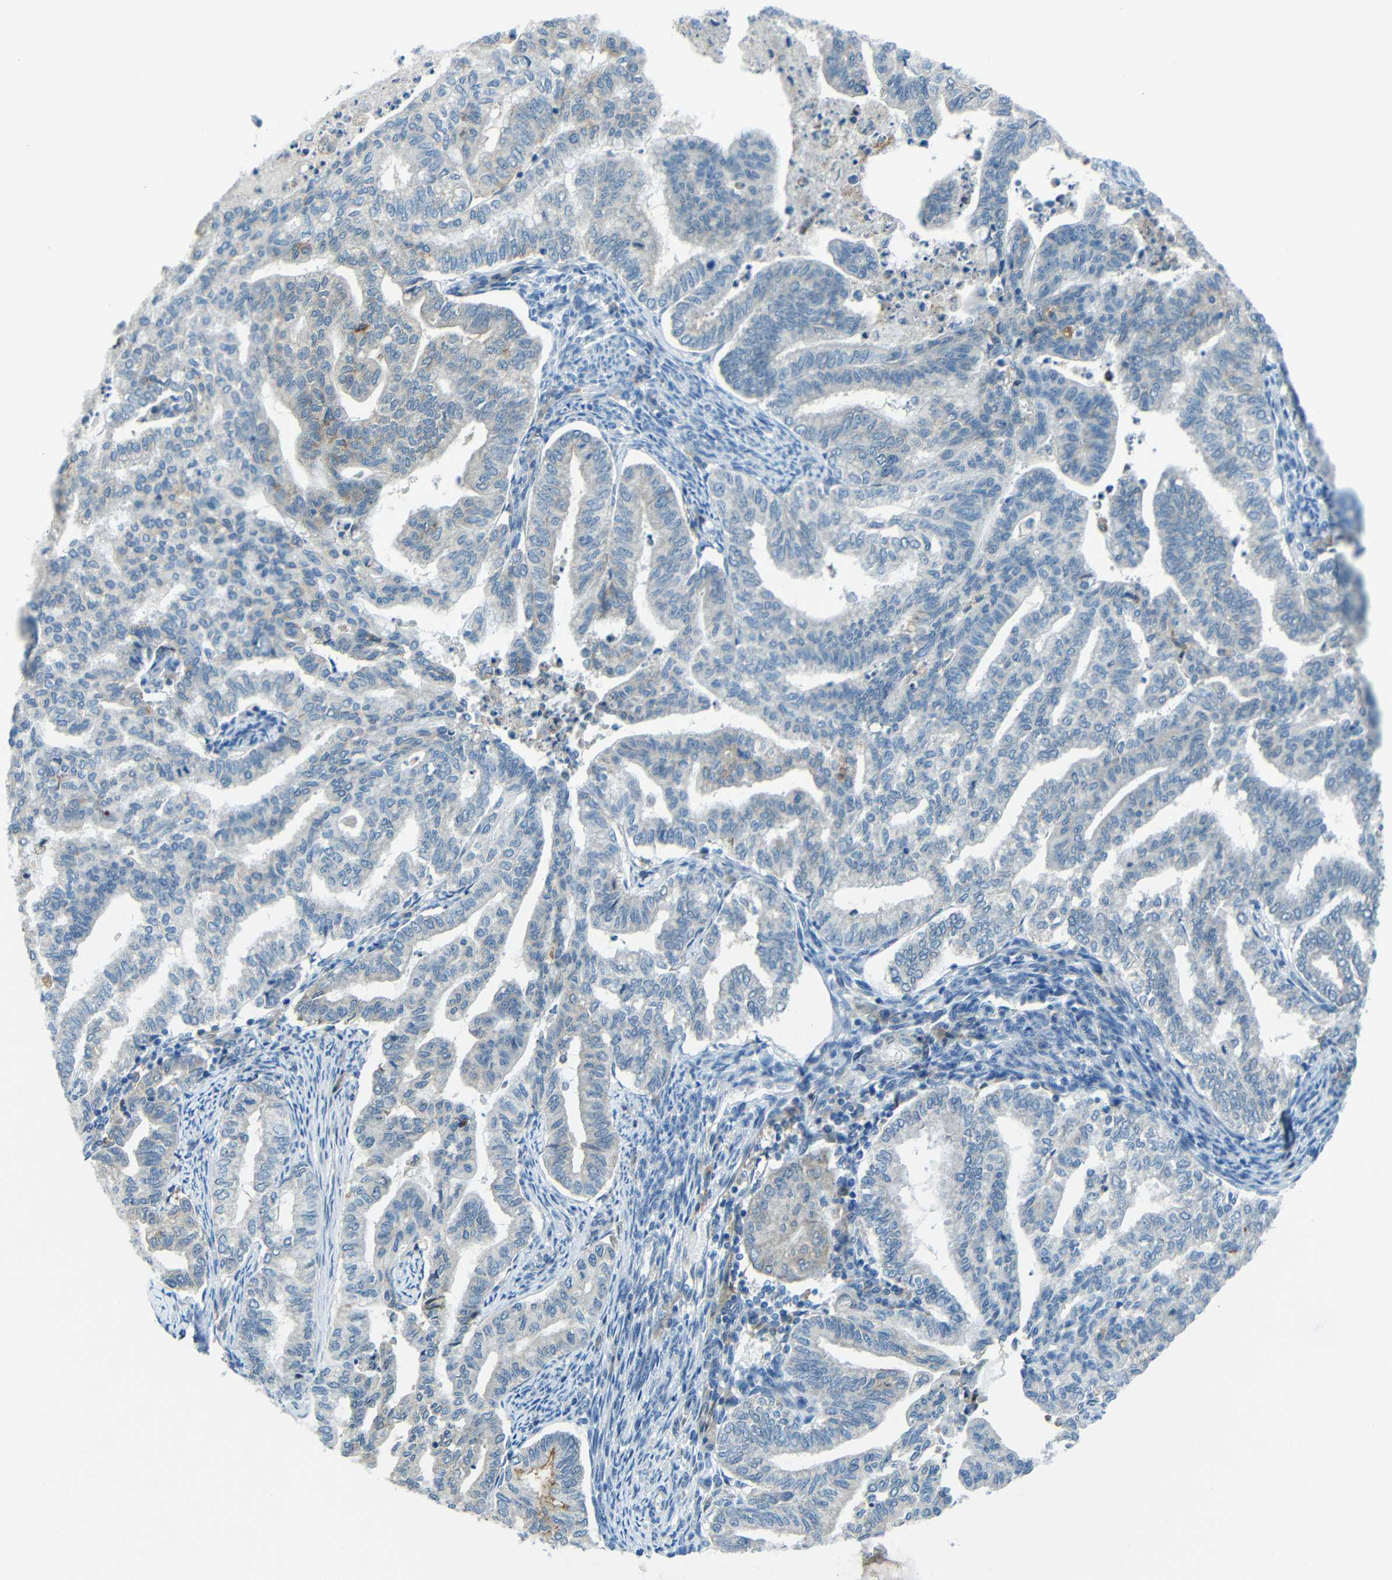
{"staining": {"intensity": "negative", "quantity": "none", "location": "none"}, "tissue": "endometrial cancer", "cell_type": "Tumor cells", "image_type": "cancer", "snomed": [{"axis": "morphology", "description": "Adenocarcinoma, NOS"}, {"axis": "topography", "description": "Endometrium"}], "caption": "The photomicrograph reveals no significant positivity in tumor cells of endometrial adenocarcinoma.", "gene": "ANKRD22", "patient": {"sex": "female", "age": 79}}